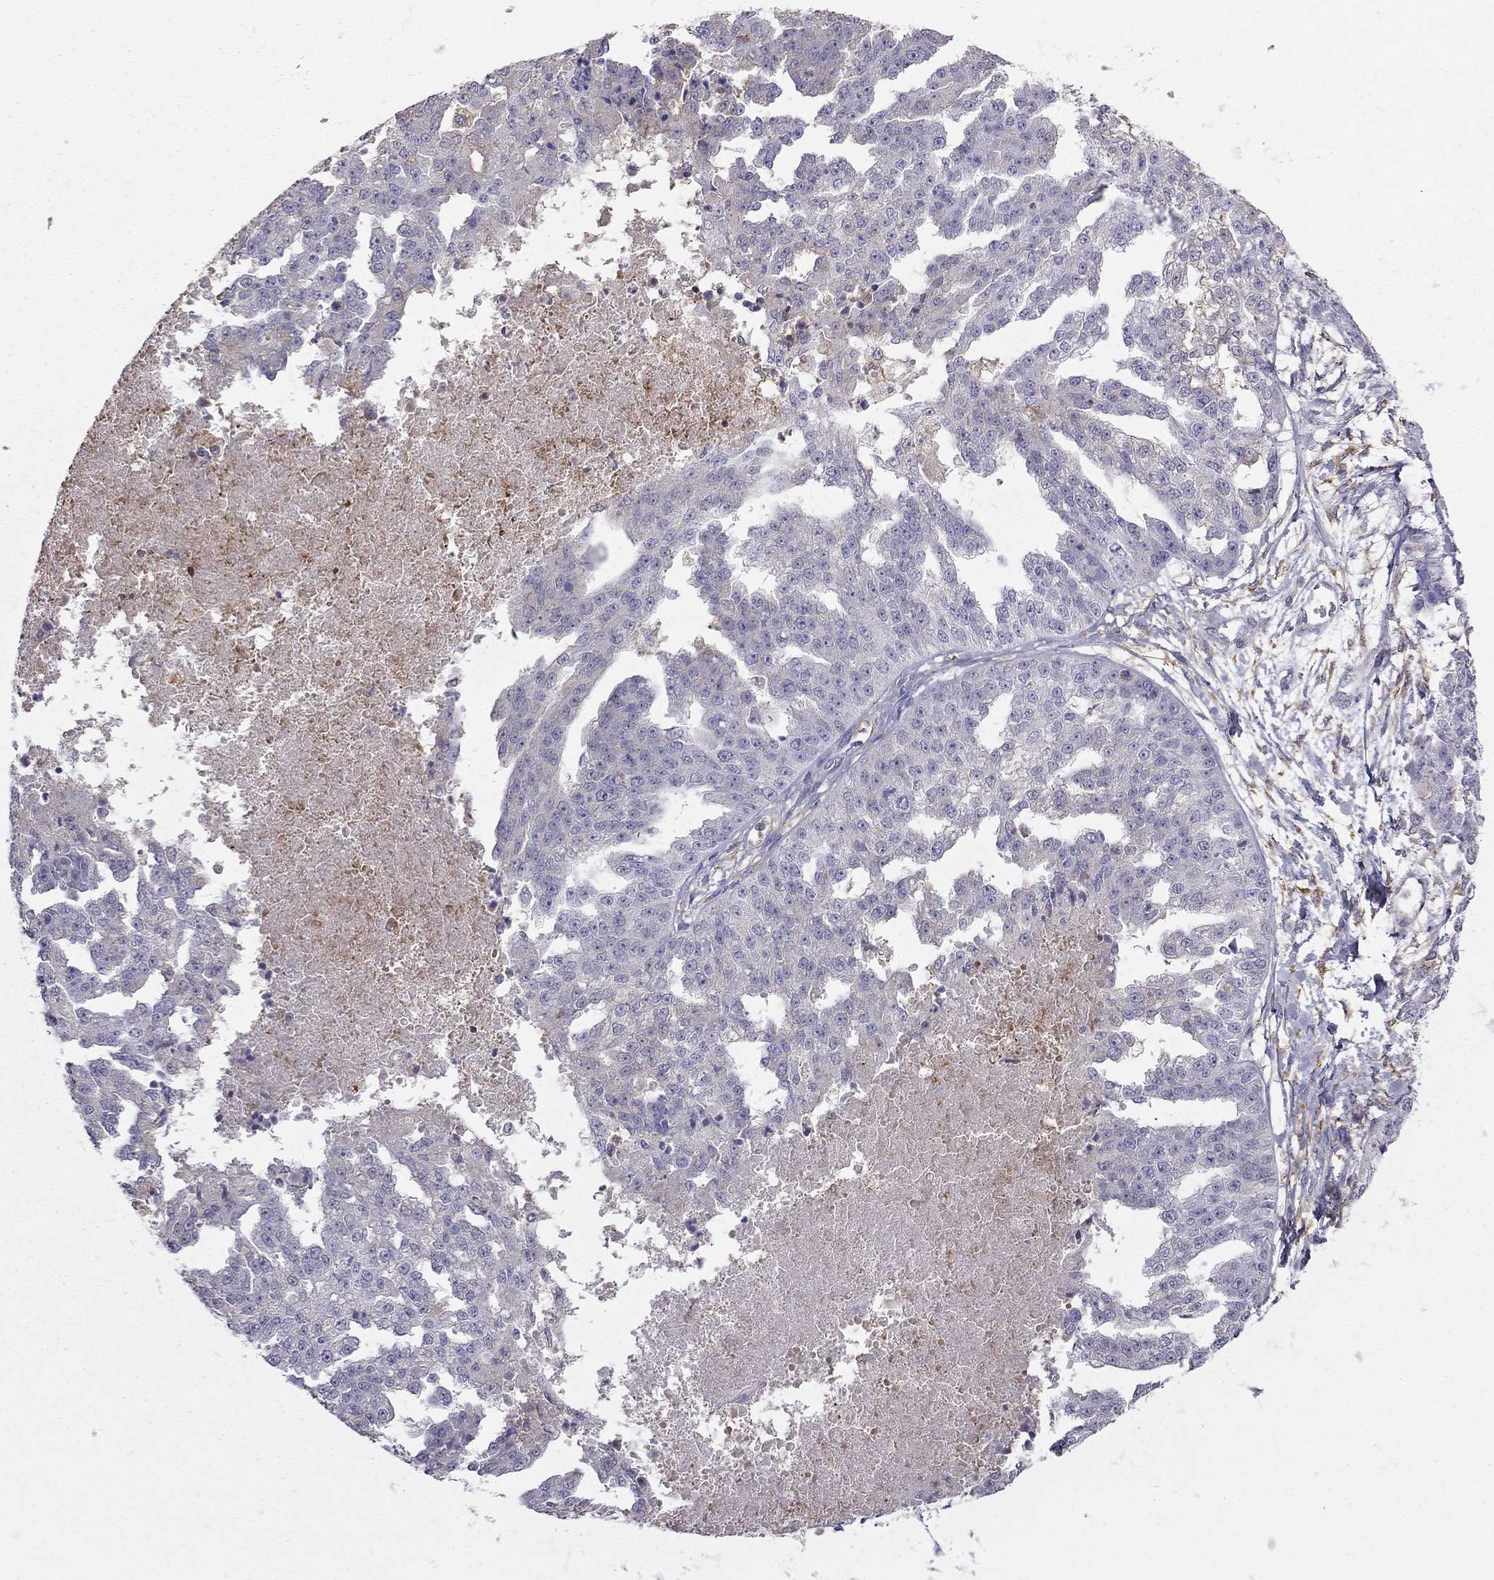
{"staining": {"intensity": "negative", "quantity": "none", "location": "none"}, "tissue": "ovarian cancer", "cell_type": "Tumor cells", "image_type": "cancer", "snomed": [{"axis": "morphology", "description": "Cystadenocarcinoma, serous, NOS"}, {"axis": "topography", "description": "Ovary"}], "caption": "The immunohistochemistry histopathology image has no significant expression in tumor cells of ovarian cancer (serous cystadenocarcinoma) tissue. (Stains: DAB (3,3'-diaminobenzidine) immunohistochemistry (IHC) with hematoxylin counter stain, Microscopy: brightfield microscopy at high magnification).", "gene": "EIF4E3", "patient": {"sex": "female", "age": 58}}